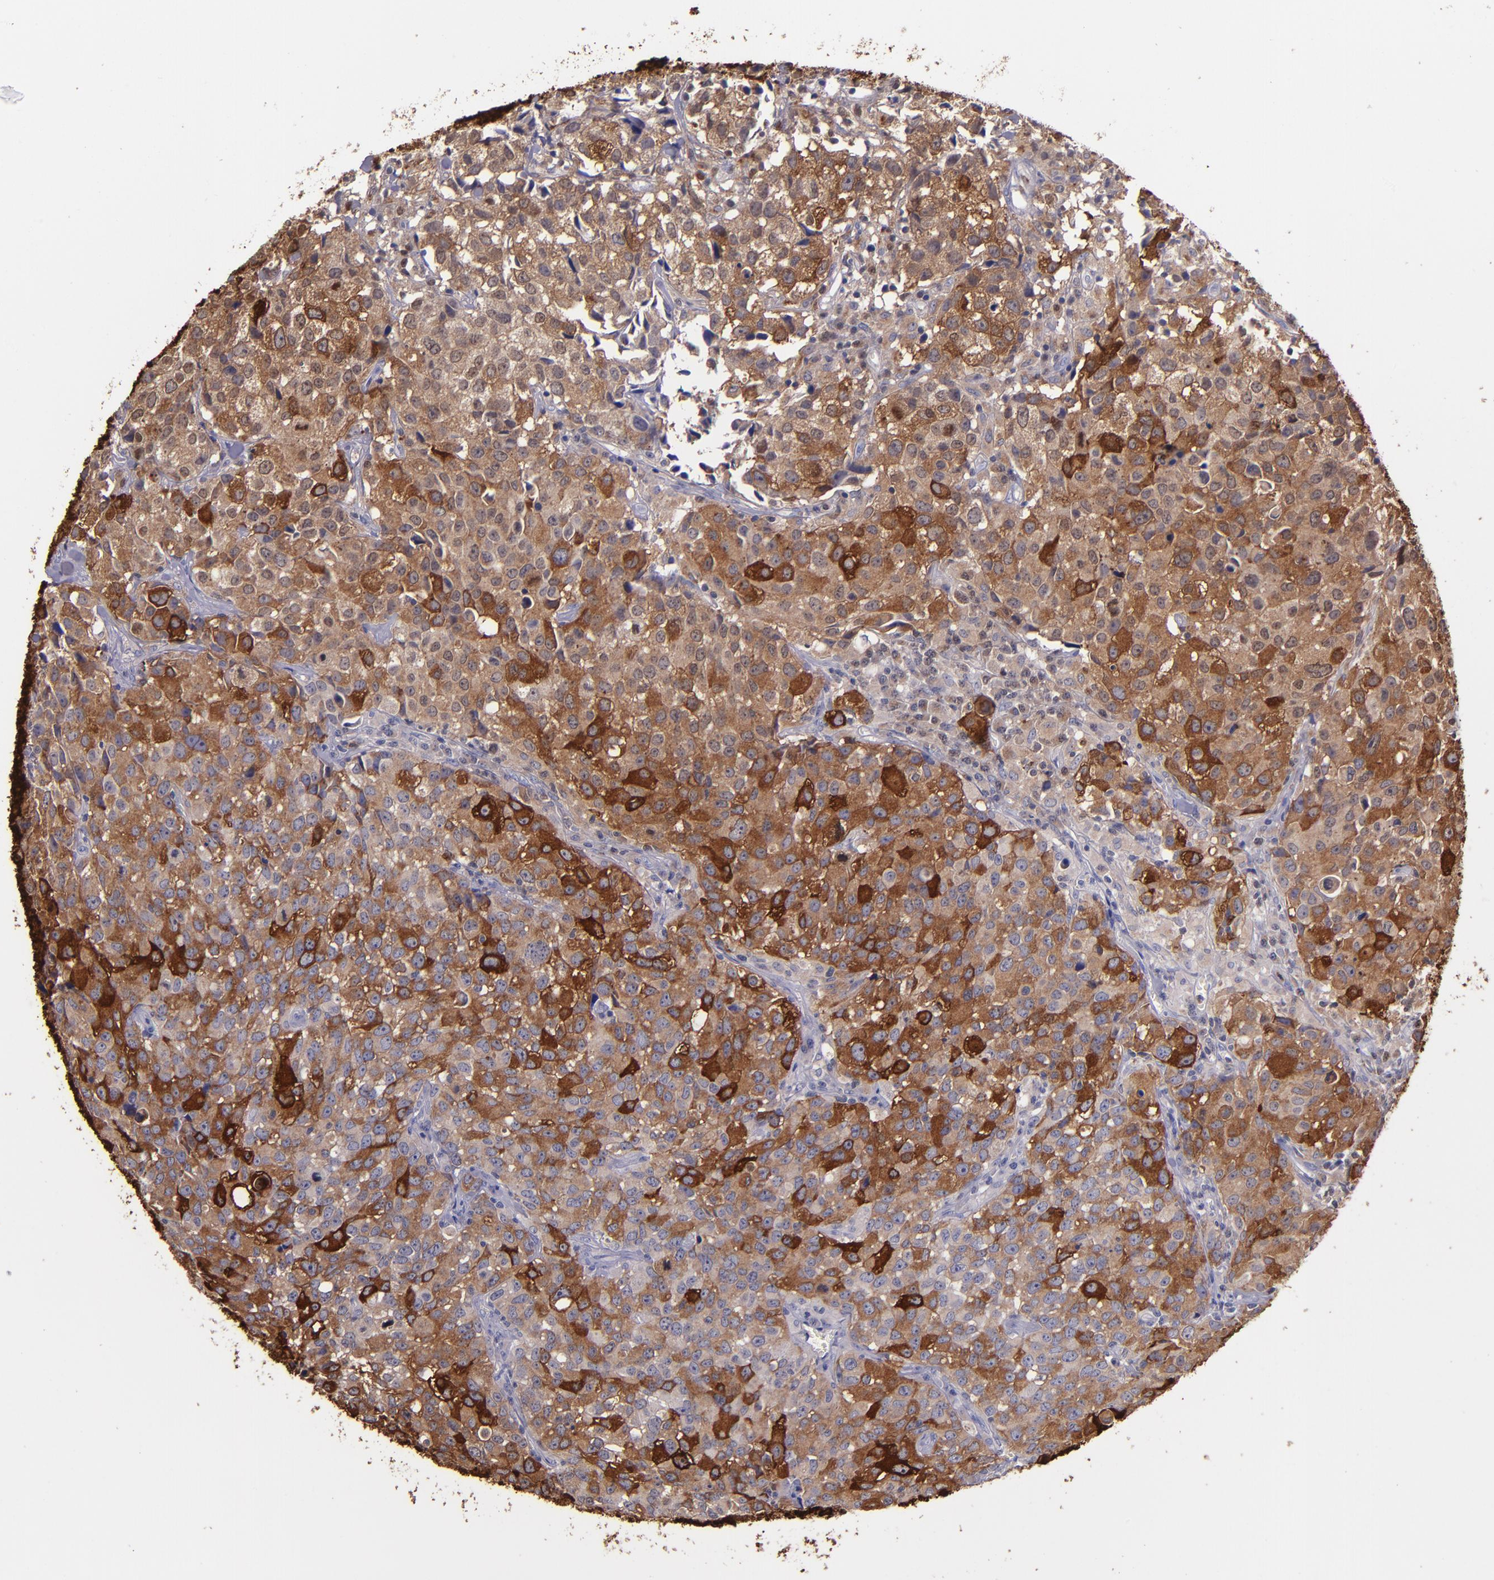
{"staining": {"intensity": "strong", "quantity": ">75%", "location": "cytoplasmic/membranous"}, "tissue": "urothelial cancer", "cell_type": "Tumor cells", "image_type": "cancer", "snomed": [{"axis": "morphology", "description": "Urothelial carcinoma, High grade"}, {"axis": "topography", "description": "Urinary bladder"}], "caption": "This photomicrograph shows IHC staining of human high-grade urothelial carcinoma, with high strong cytoplasmic/membranous staining in about >75% of tumor cells.", "gene": "IVL", "patient": {"sex": "female", "age": 75}}